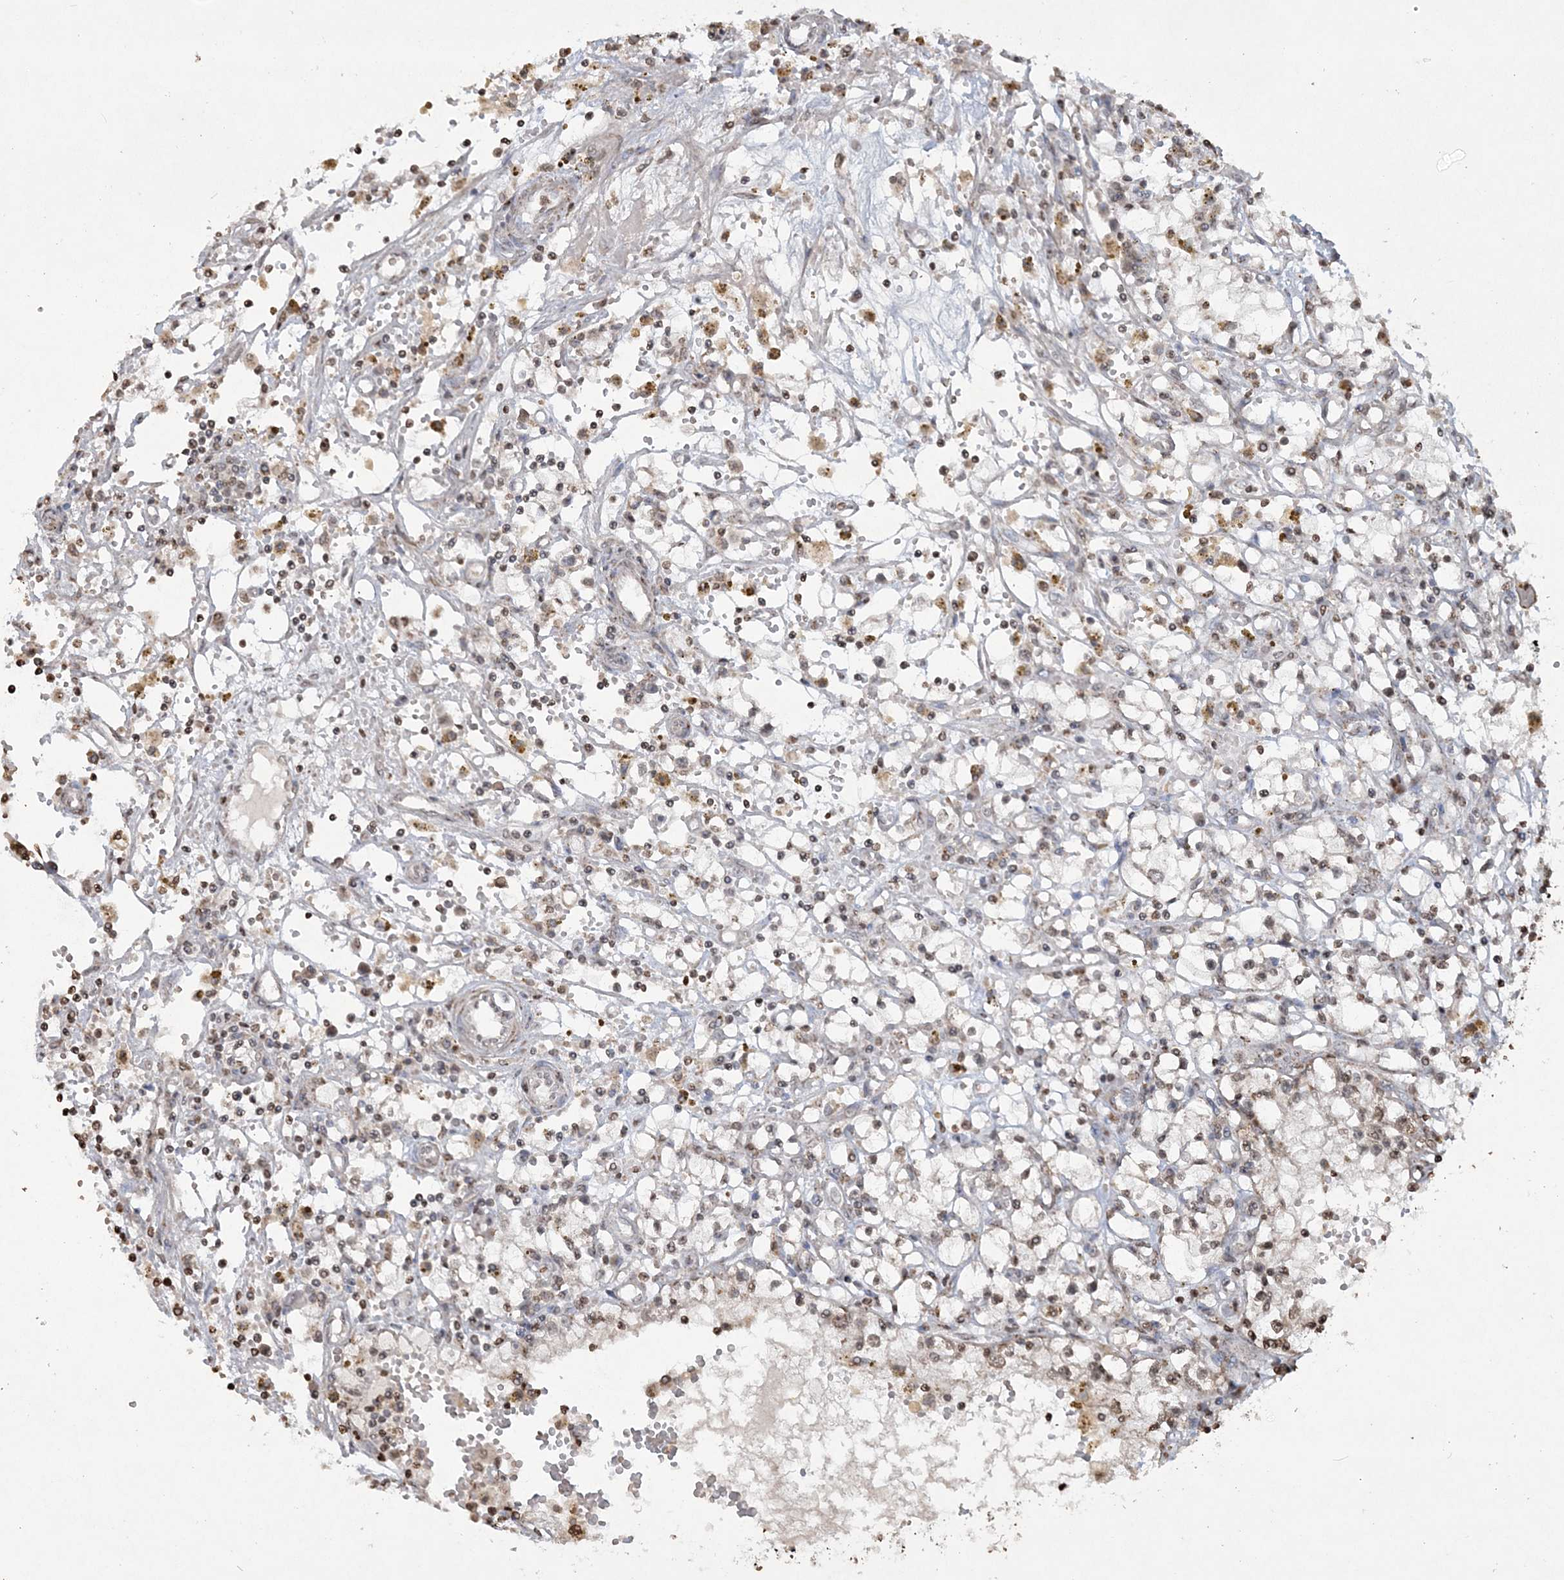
{"staining": {"intensity": "negative", "quantity": "none", "location": "none"}, "tissue": "renal cancer", "cell_type": "Tumor cells", "image_type": "cancer", "snomed": [{"axis": "morphology", "description": "Adenocarcinoma, NOS"}, {"axis": "topography", "description": "Kidney"}], "caption": "Tumor cells are negative for brown protein staining in renal cancer.", "gene": "TTC7A", "patient": {"sex": "male", "age": 56}}